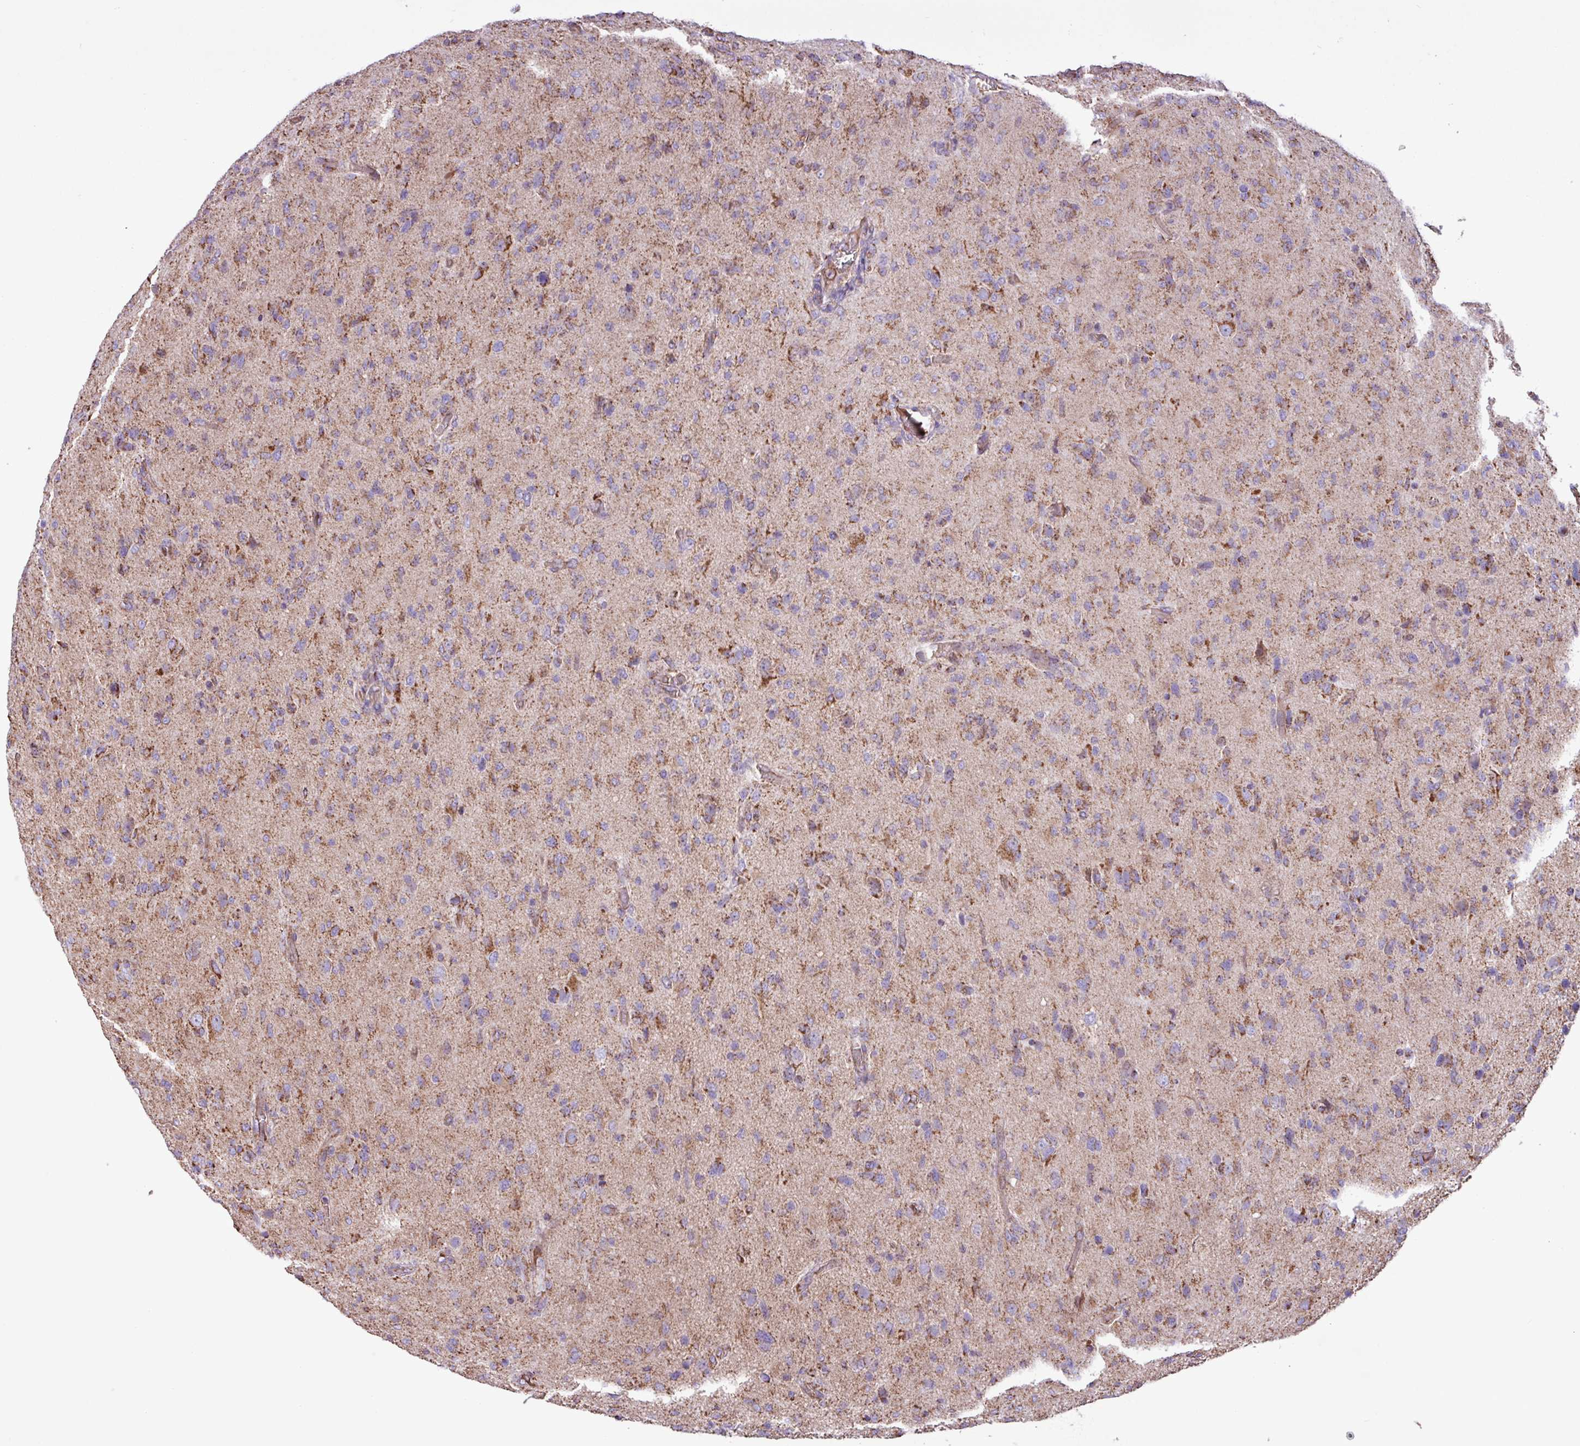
{"staining": {"intensity": "moderate", "quantity": "25%-75%", "location": "cytoplasmic/membranous"}, "tissue": "glioma", "cell_type": "Tumor cells", "image_type": "cancer", "snomed": [{"axis": "morphology", "description": "Glioma, malignant, High grade"}, {"axis": "topography", "description": "Brain"}], "caption": "A medium amount of moderate cytoplasmic/membranous positivity is present in approximately 25%-75% of tumor cells in malignant glioma (high-grade) tissue. (DAB (3,3'-diaminobenzidine) IHC with brightfield microscopy, high magnification).", "gene": "RTL3", "patient": {"sex": "female", "age": 57}}